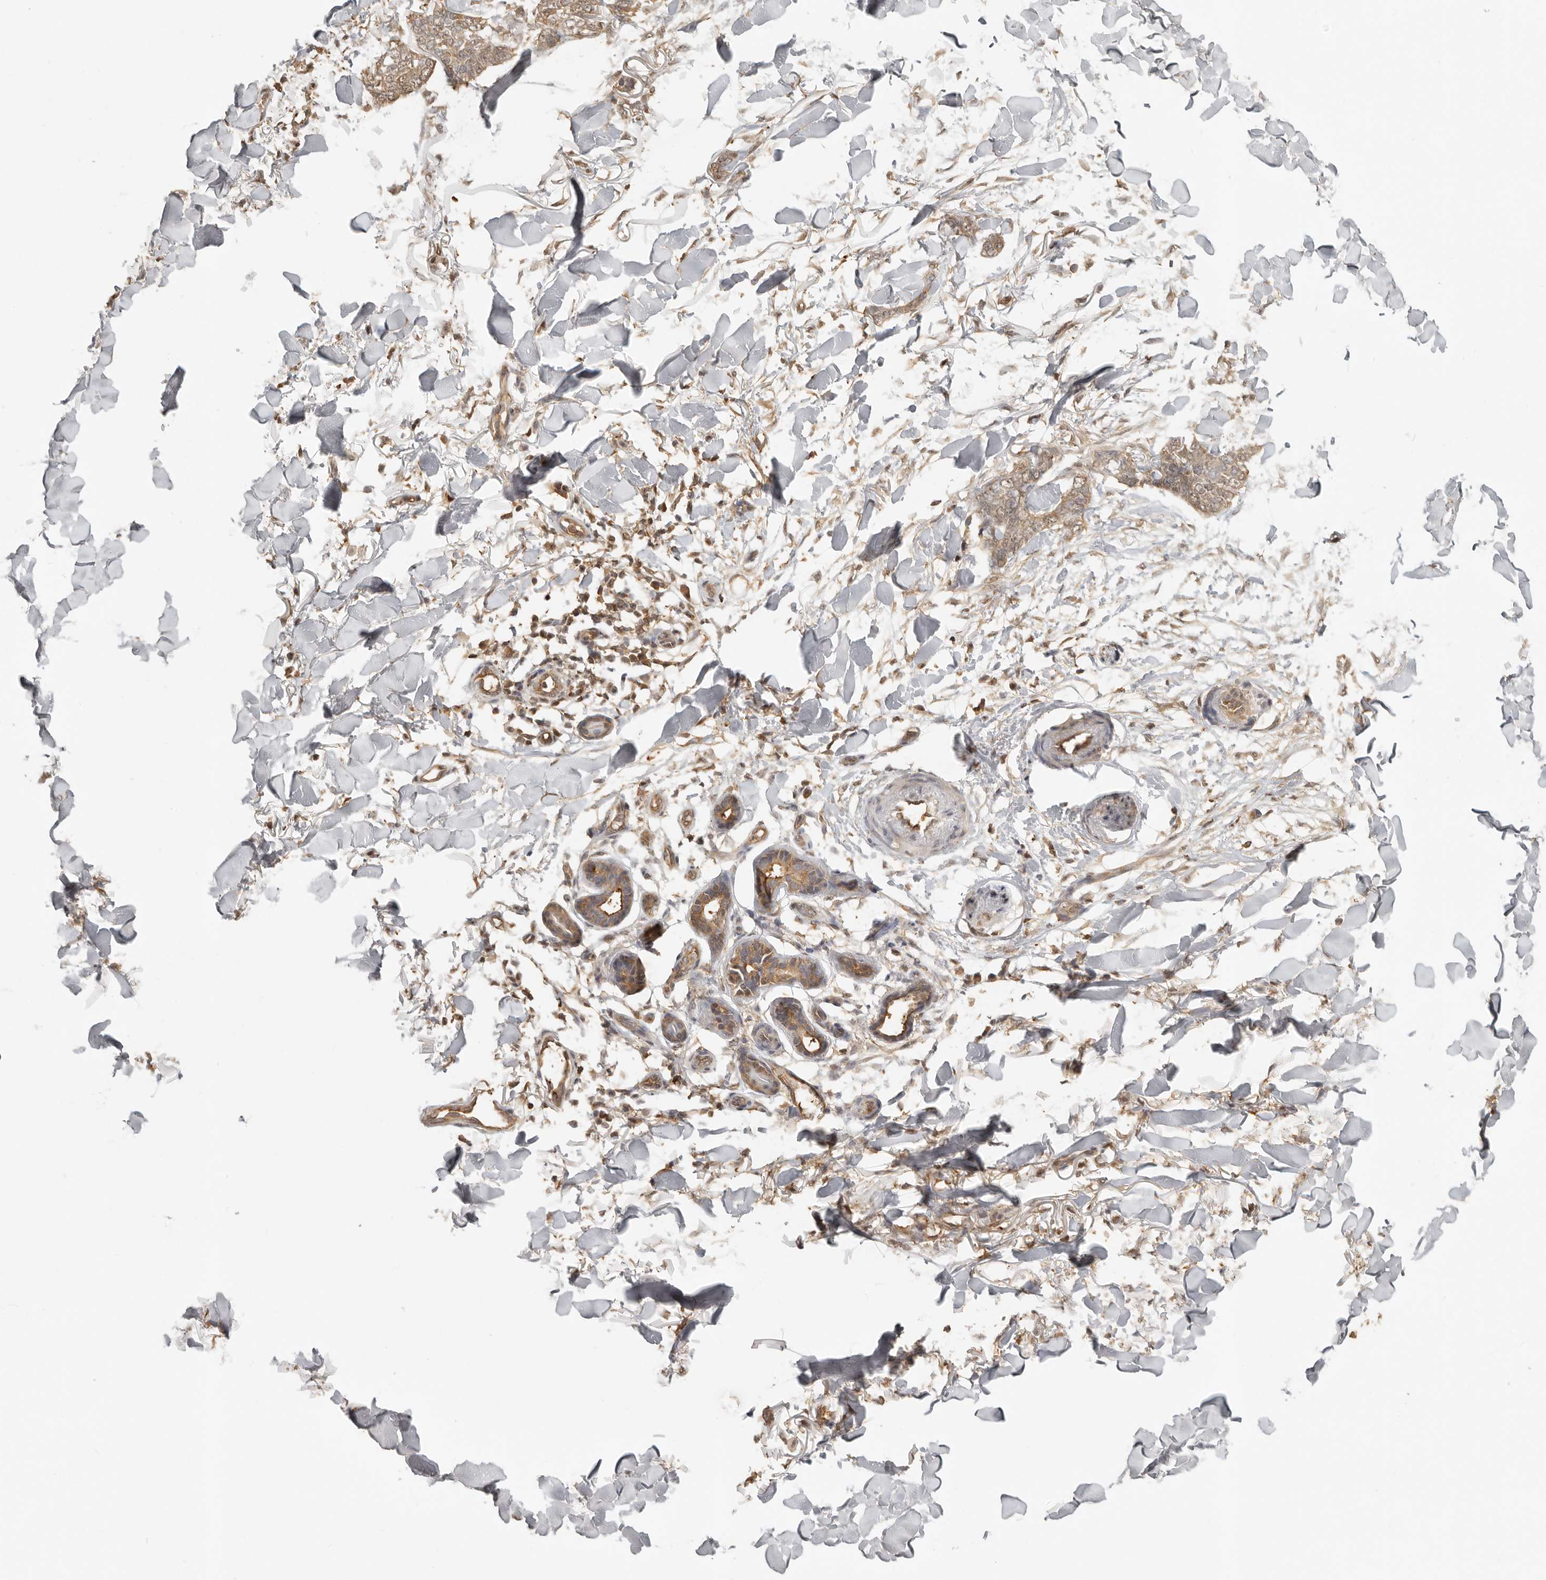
{"staining": {"intensity": "weak", "quantity": ">75%", "location": "cytoplasmic/membranous,nuclear"}, "tissue": "skin cancer", "cell_type": "Tumor cells", "image_type": "cancer", "snomed": [{"axis": "morphology", "description": "Normal tissue, NOS"}, {"axis": "morphology", "description": "Basal cell carcinoma"}, {"axis": "topography", "description": "Skin"}], "caption": "Immunohistochemical staining of human basal cell carcinoma (skin) exhibits low levels of weak cytoplasmic/membranous and nuclear staining in approximately >75% of tumor cells.", "gene": "PSMA5", "patient": {"sex": "male", "age": 77}}